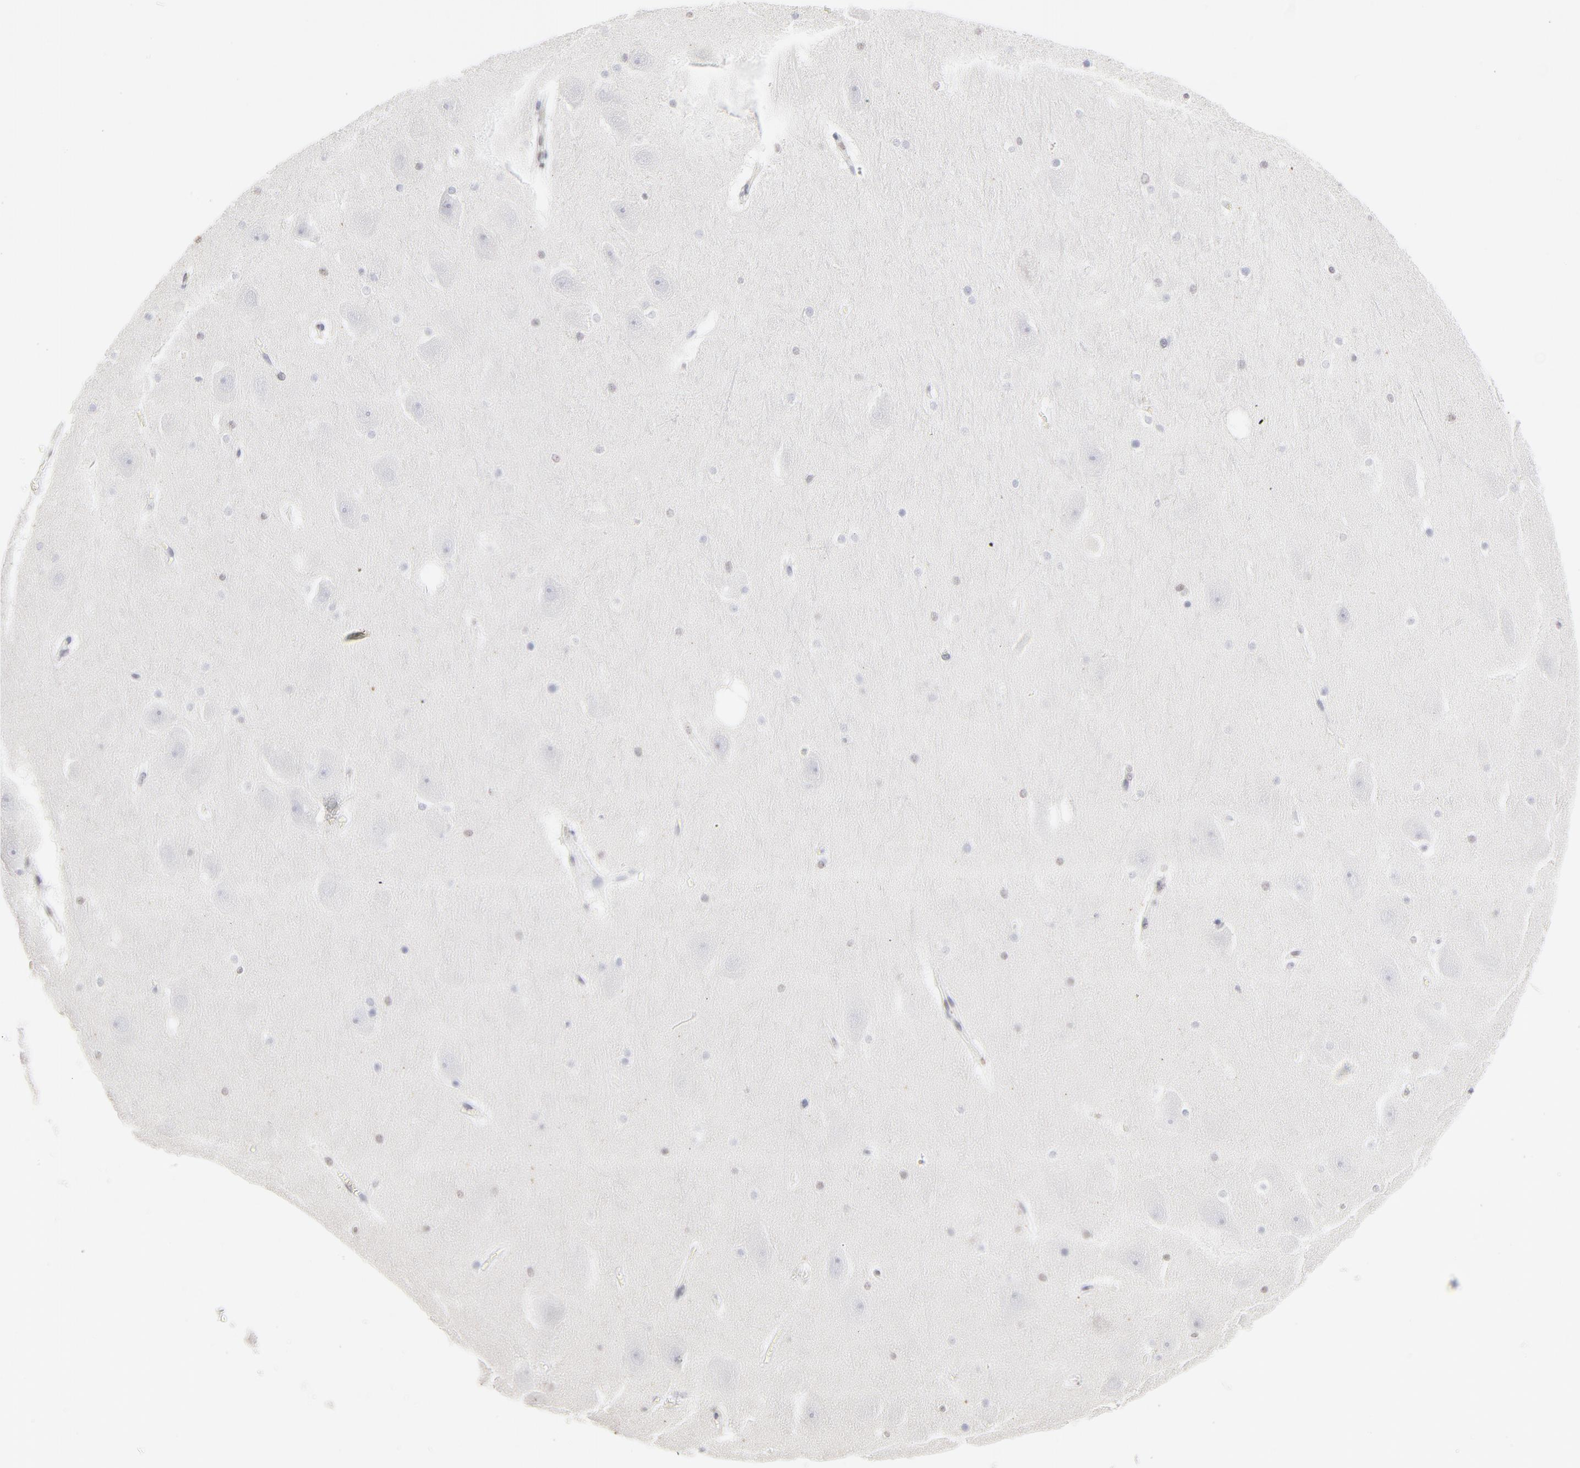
{"staining": {"intensity": "negative", "quantity": "none", "location": "none"}, "tissue": "hippocampus", "cell_type": "Glial cells", "image_type": "normal", "snomed": [{"axis": "morphology", "description": "Normal tissue, NOS"}, {"axis": "topography", "description": "Hippocampus"}], "caption": "Immunohistochemistry (IHC) of unremarkable human hippocampus exhibits no expression in glial cells.", "gene": "NFIL3", "patient": {"sex": "male", "age": 45}}